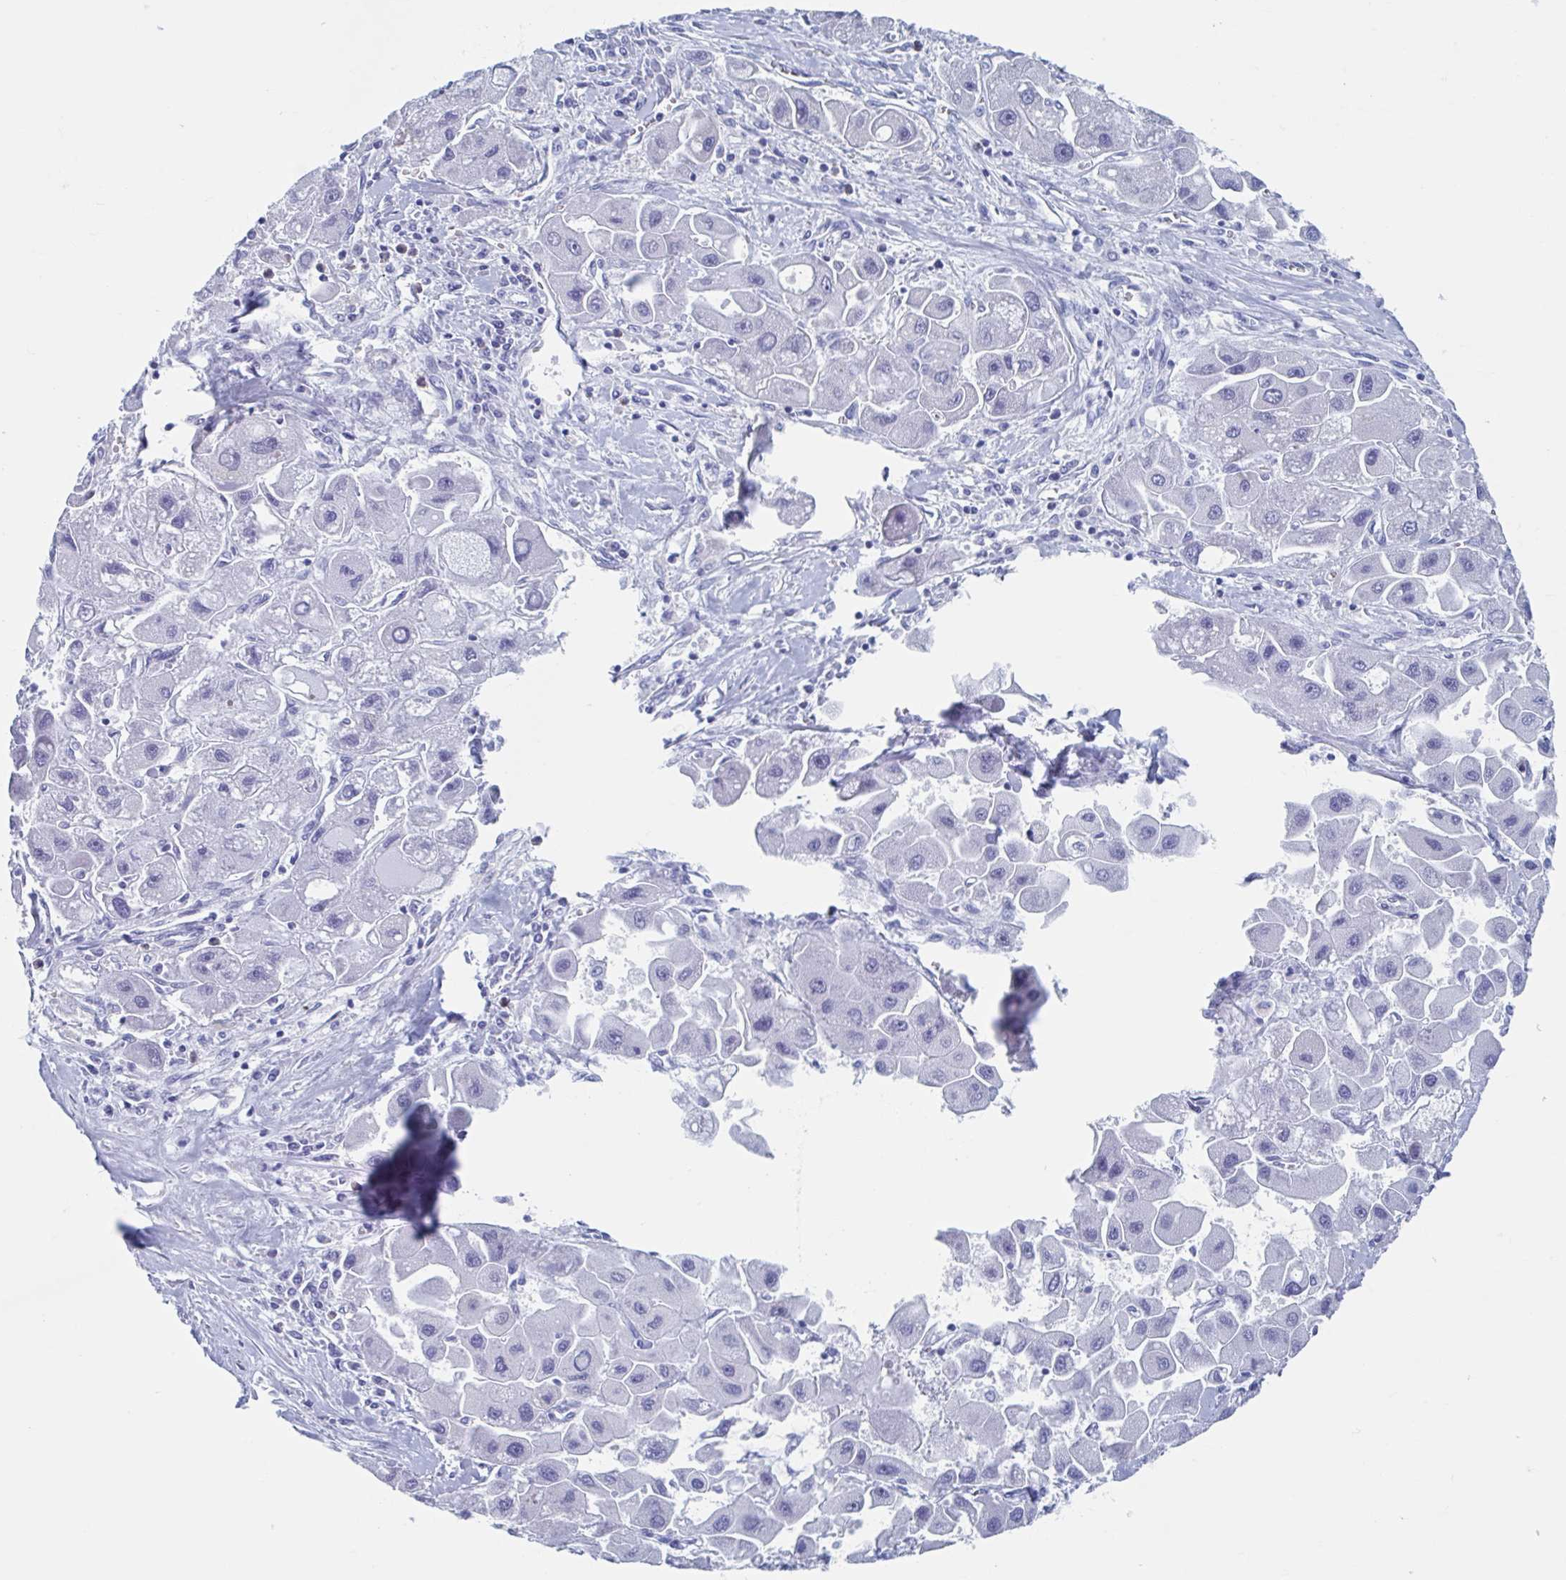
{"staining": {"intensity": "negative", "quantity": "none", "location": "none"}, "tissue": "liver cancer", "cell_type": "Tumor cells", "image_type": "cancer", "snomed": [{"axis": "morphology", "description": "Carcinoma, Hepatocellular, NOS"}, {"axis": "topography", "description": "Liver"}], "caption": "Tumor cells show no significant protein expression in liver cancer (hepatocellular carcinoma).", "gene": "SHCBP1L", "patient": {"sex": "male", "age": 24}}